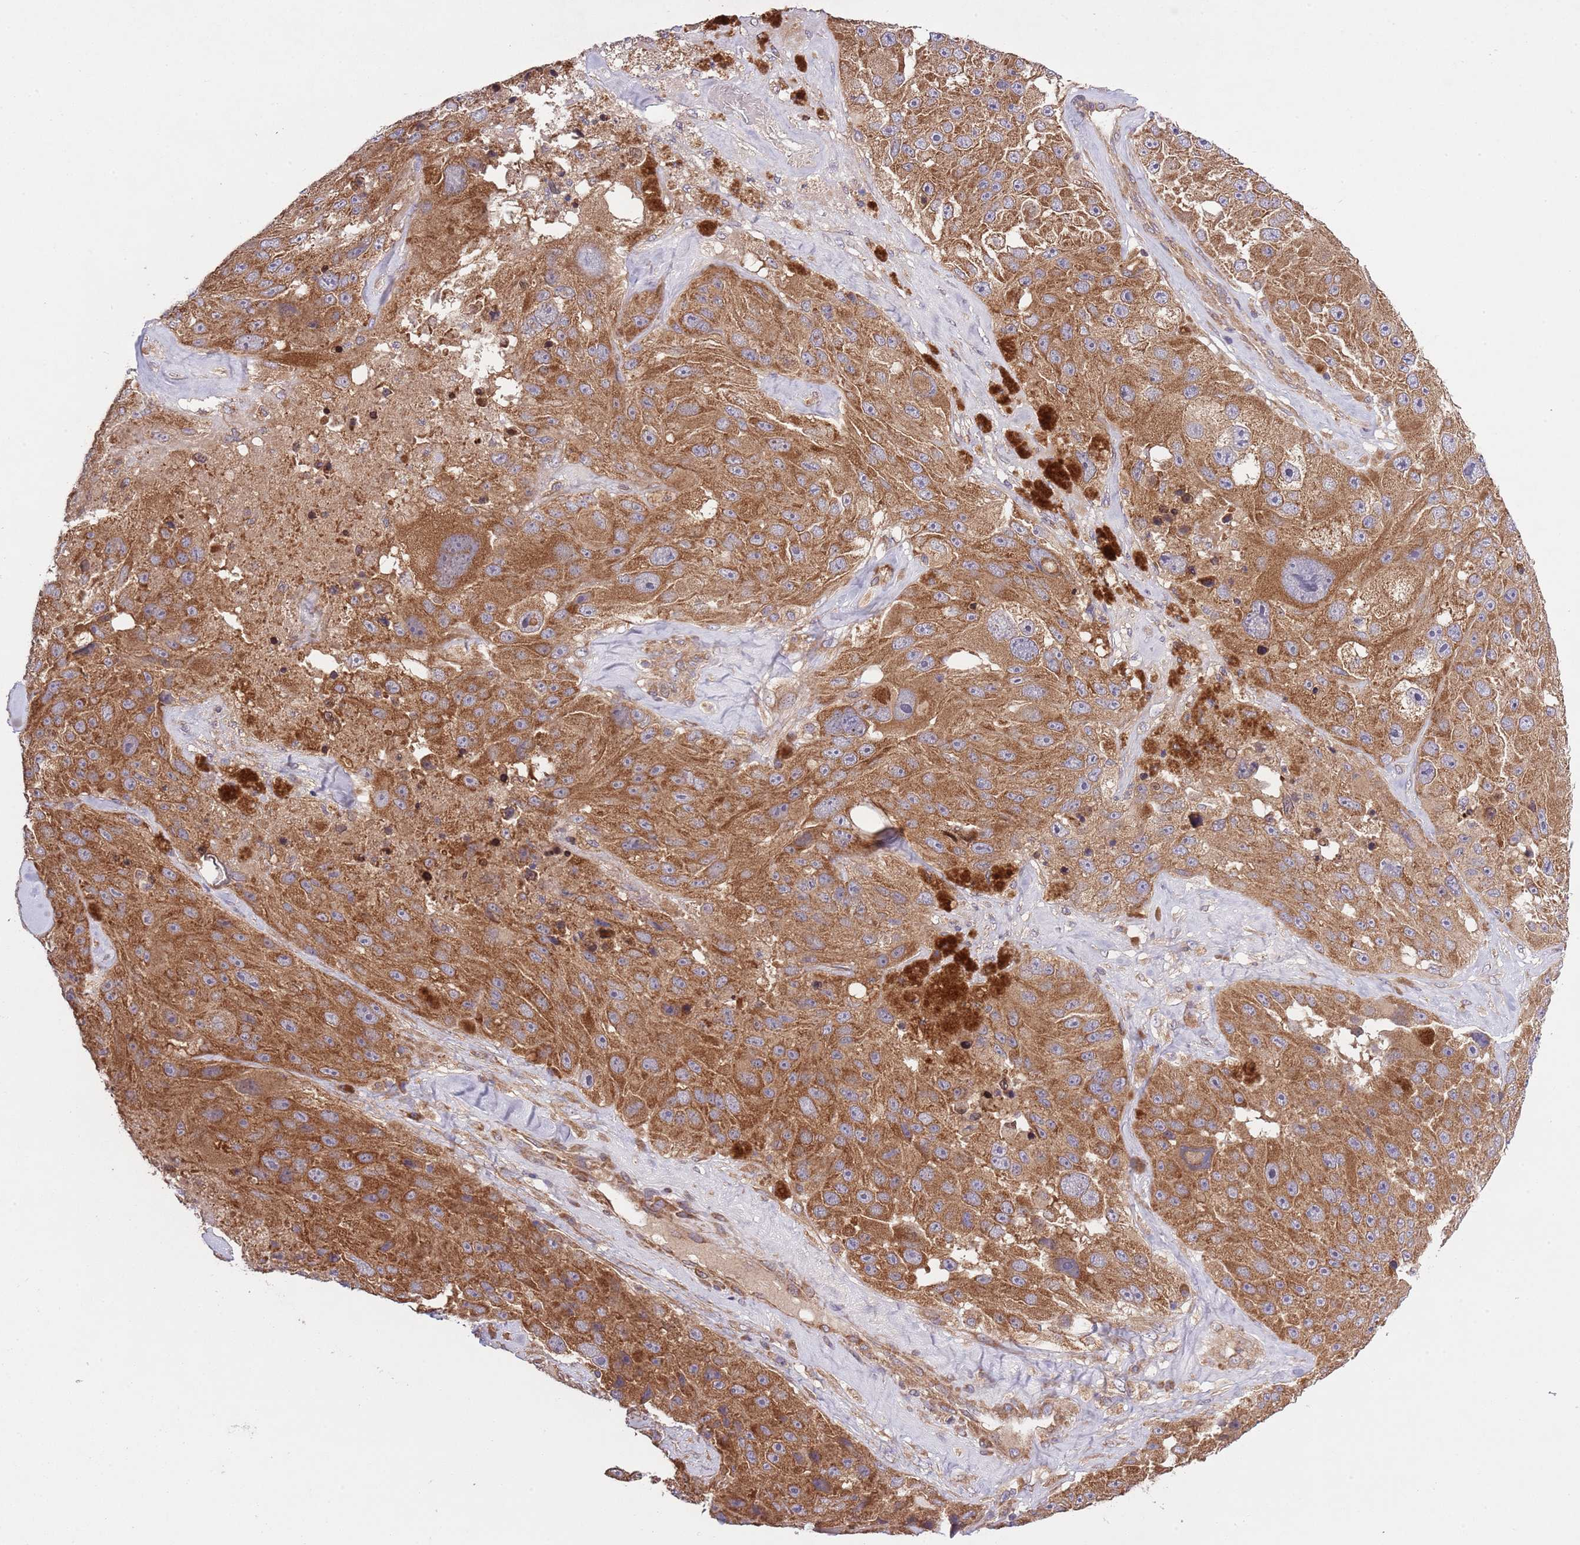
{"staining": {"intensity": "strong", "quantity": ">75%", "location": "cytoplasmic/membranous"}, "tissue": "melanoma", "cell_type": "Tumor cells", "image_type": "cancer", "snomed": [{"axis": "morphology", "description": "Malignant melanoma, Metastatic site"}, {"axis": "topography", "description": "Lymph node"}], "caption": "Human melanoma stained for a protein (brown) exhibits strong cytoplasmic/membranous positive staining in about >75% of tumor cells.", "gene": "MFNG", "patient": {"sex": "male", "age": 62}}